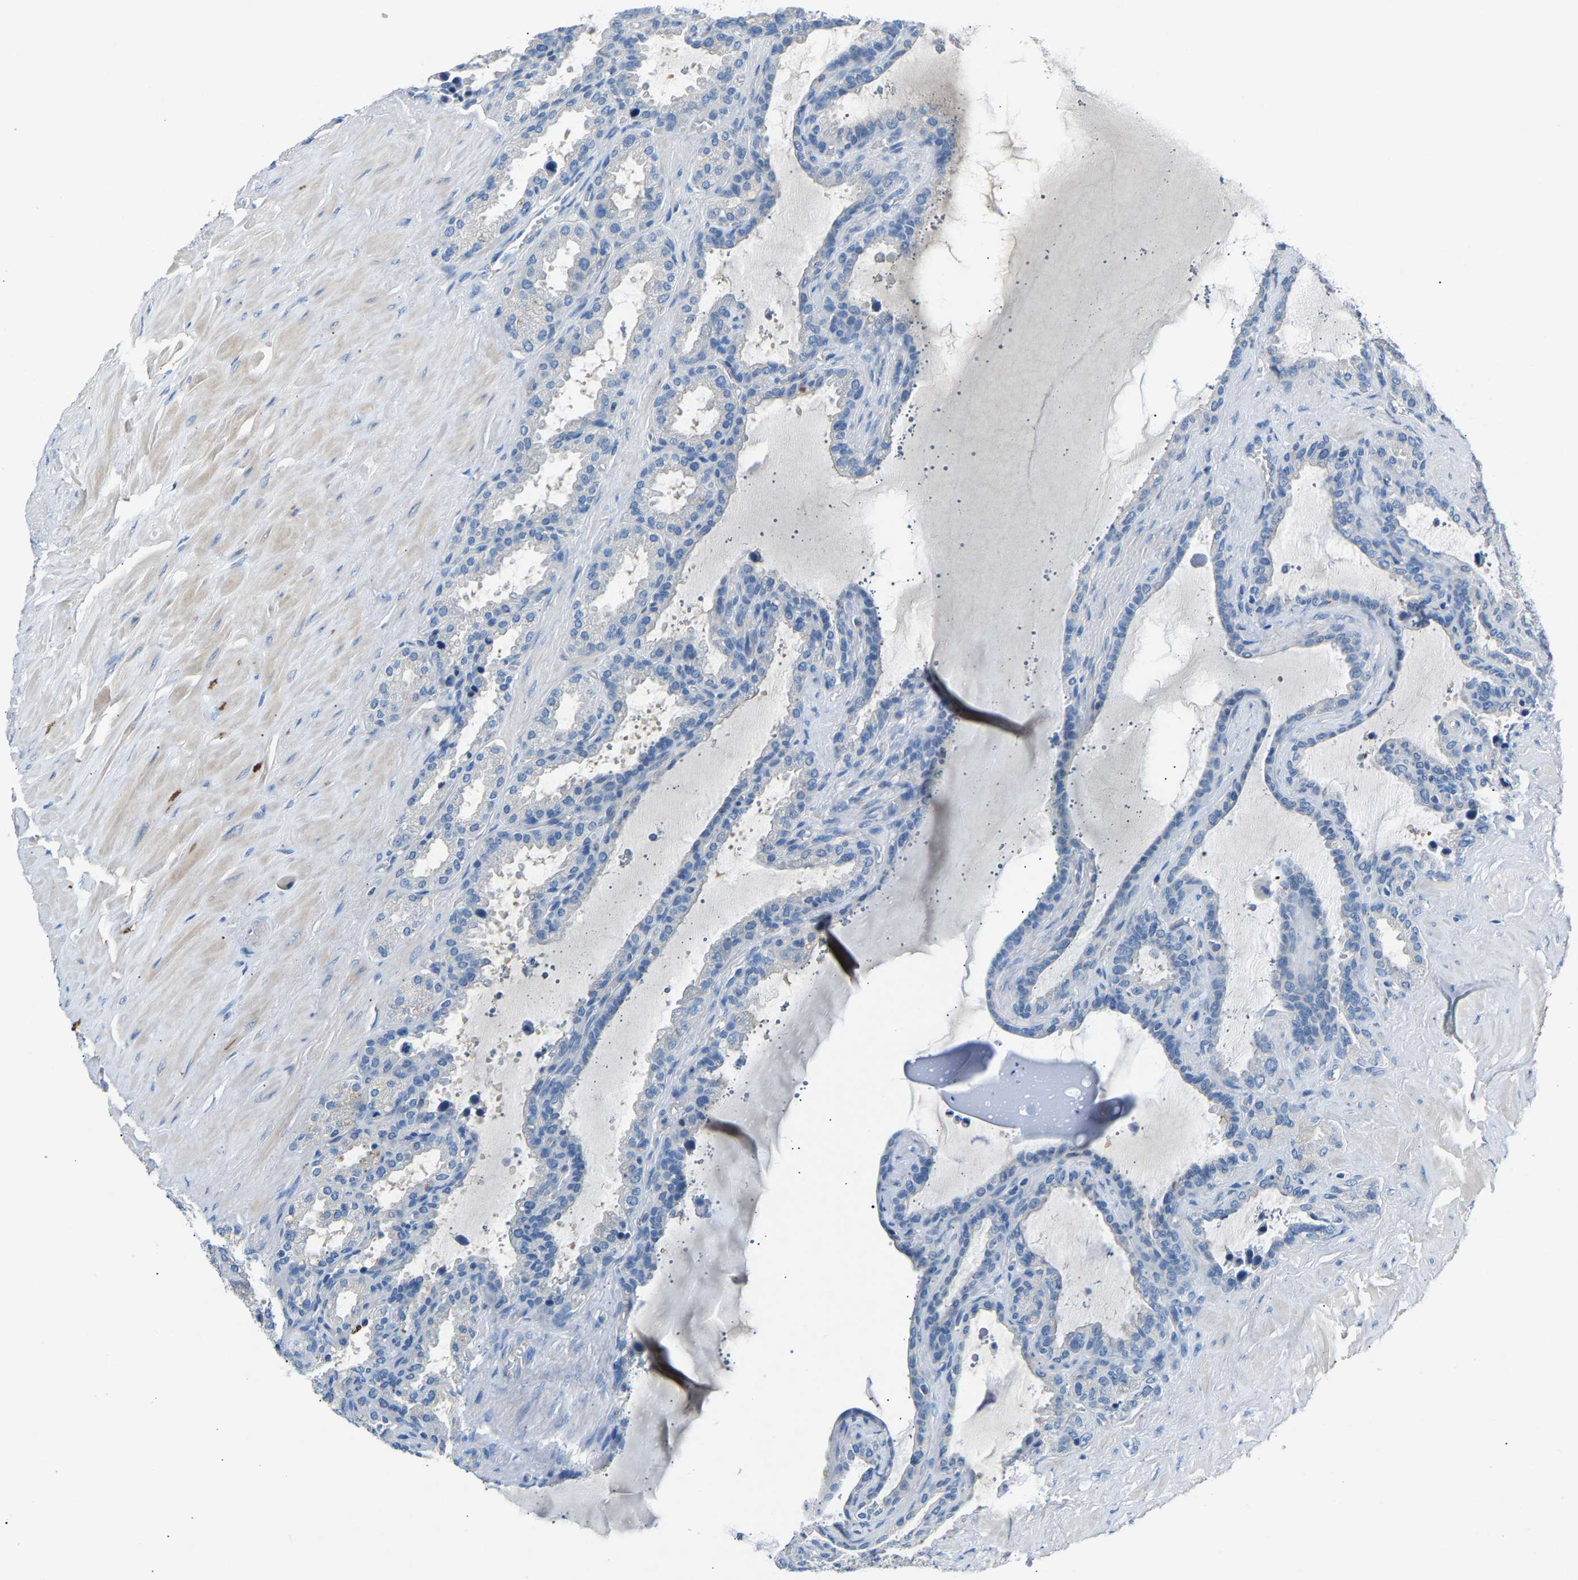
{"staining": {"intensity": "negative", "quantity": "none", "location": "none"}, "tissue": "seminal vesicle", "cell_type": "Glandular cells", "image_type": "normal", "snomed": [{"axis": "morphology", "description": "Normal tissue, NOS"}, {"axis": "topography", "description": "Seminal veicle"}], "caption": "A high-resolution micrograph shows immunohistochemistry staining of unremarkable seminal vesicle, which reveals no significant staining in glandular cells. (DAB (3,3'-diaminobenzidine) immunohistochemistry, high magnification).", "gene": "DNAAF5", "patient": {"sex": "male", "age": 46}}